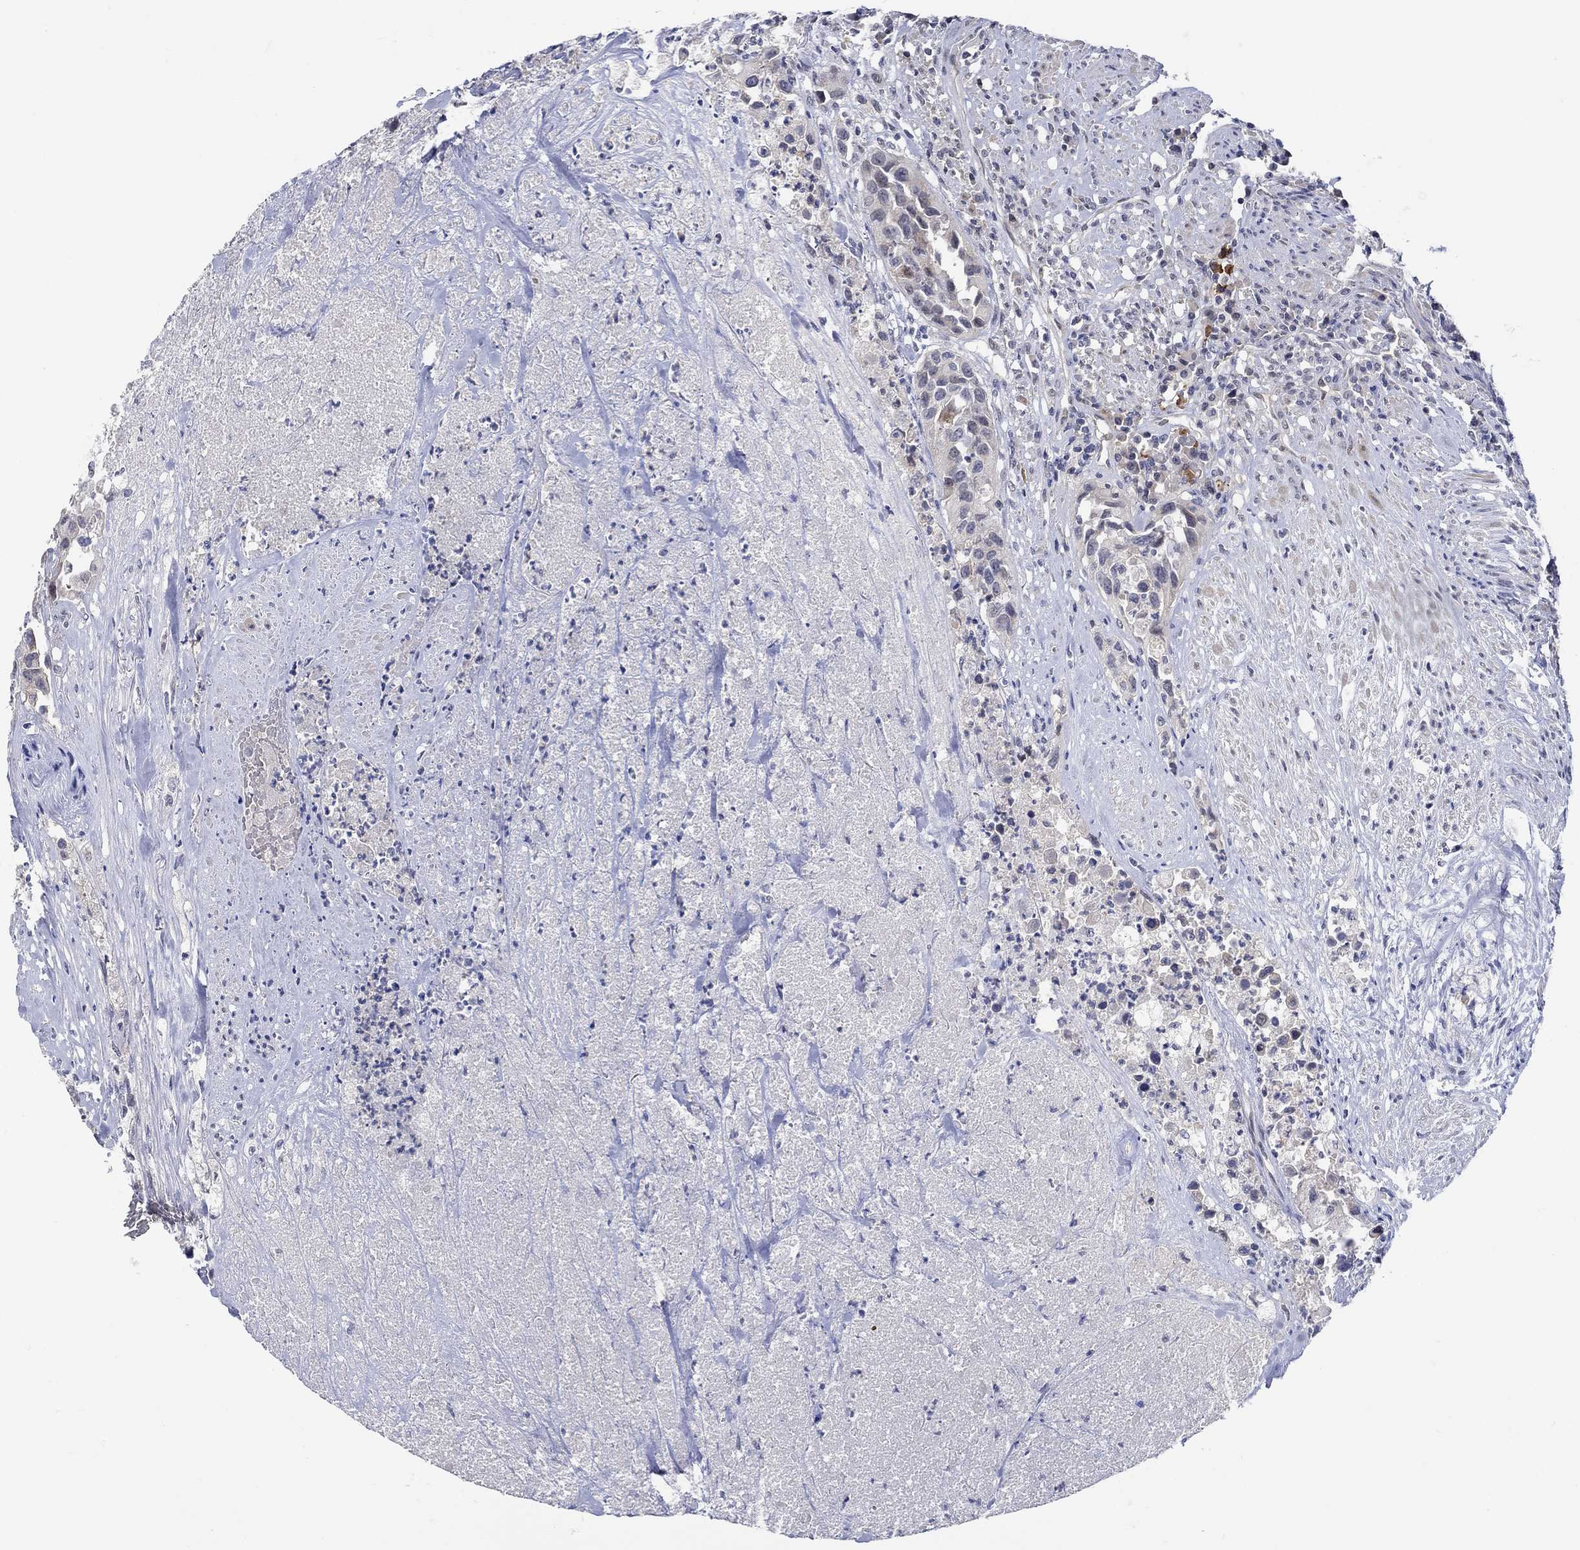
{"staining": {"intensity": "negative", "quantity": "none", "location": "none"}, "tissue": "urothelial cancer", "cell_type": "Tumor cells", "image_type": "cancer", "snomed": [{"axis": "morphology", "description": "Urothelial carcinoma, High grade"}, {"axis": "topography", "description": "Urinary bladder"}], "caption": "Immunohistochemistry image of neoplastic tissue: human high-grade urothelial carcinoma stained with DAB shows no significant protein expression in tumor cells.", "gene": "WASF1", "patient": {"sex": "female", "age": 73}}